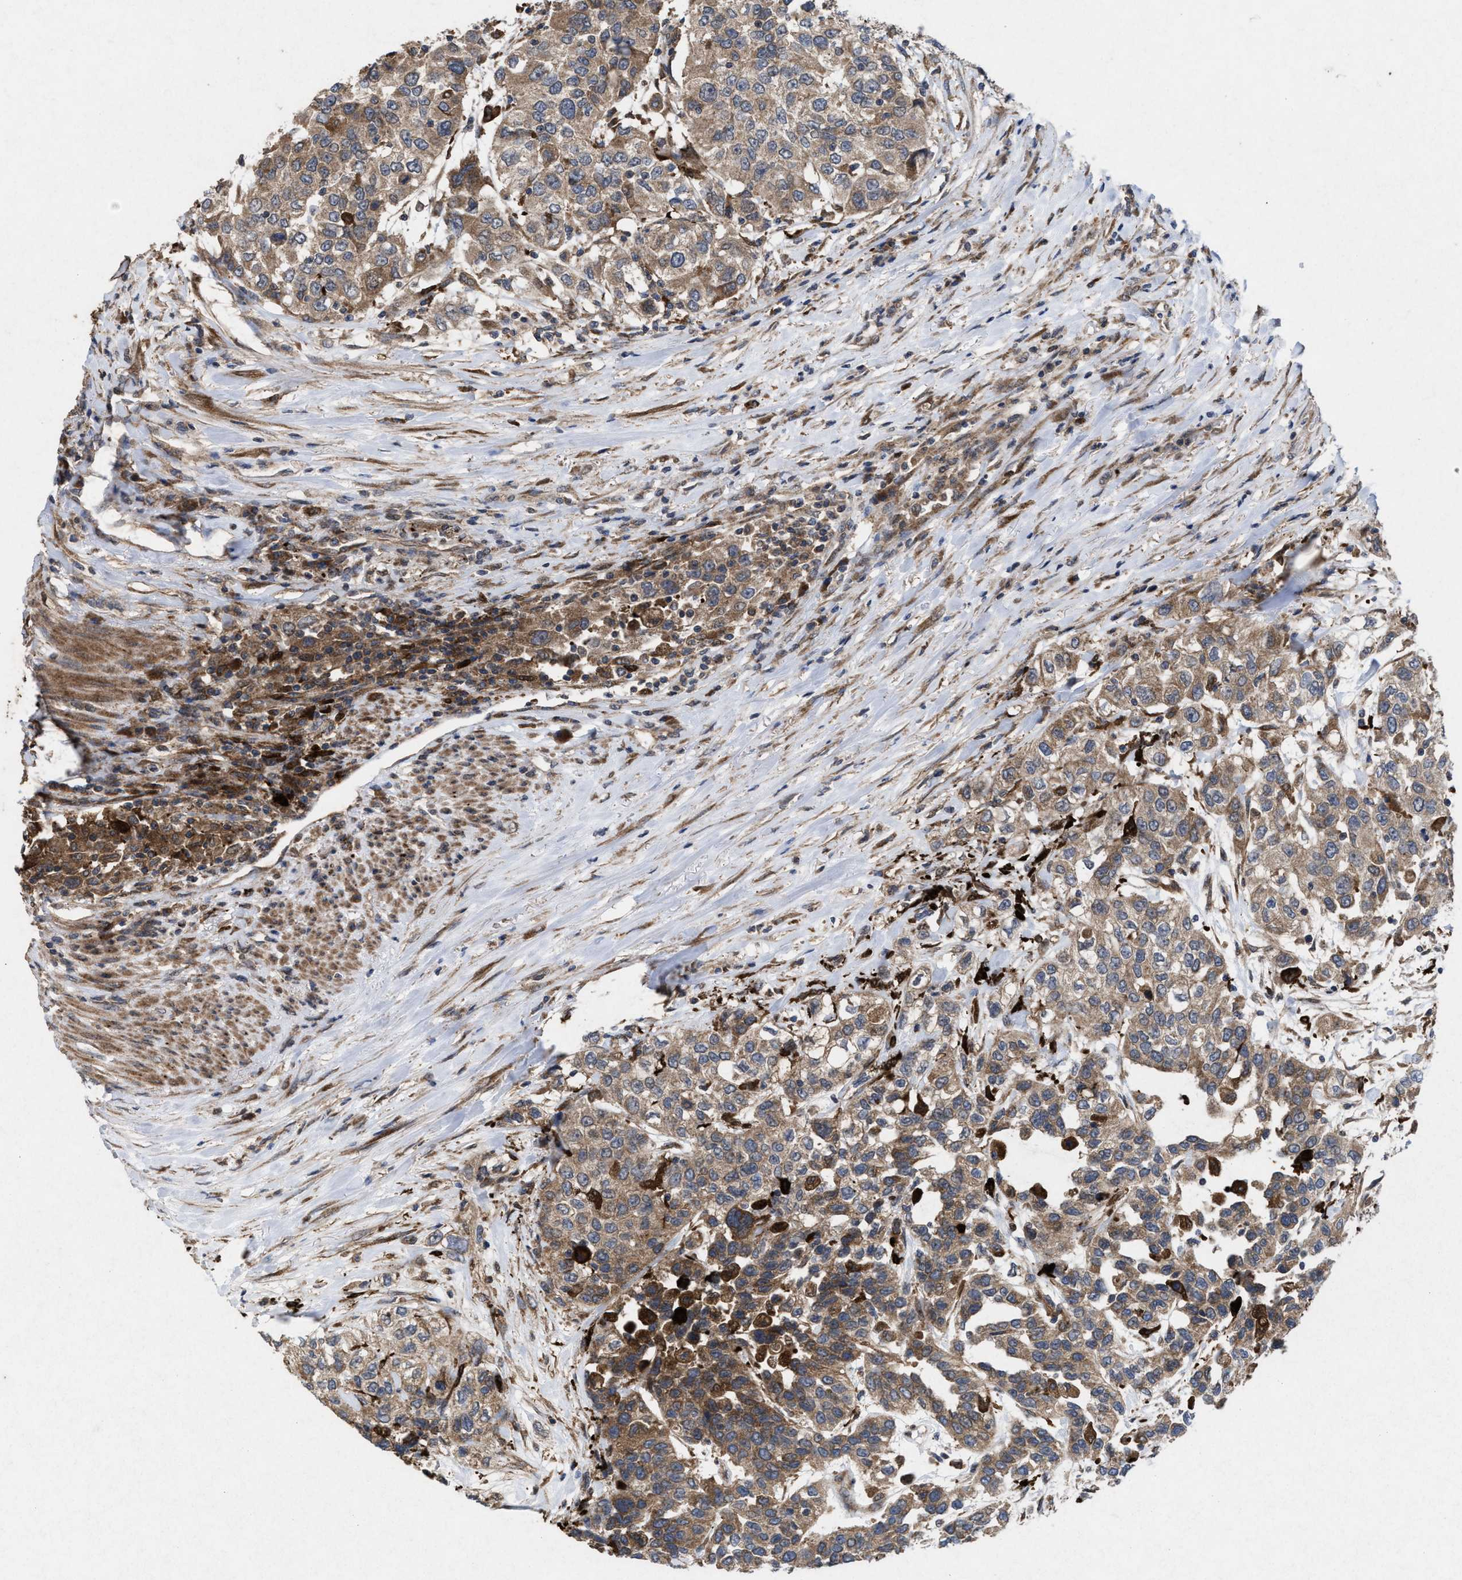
{"staining": {"intensity": "moderate", "quantity": ">75%", "location": "cytoplasmic/membranous"}, "tissue": "urothelial cancer", "cell_type": "Tumor cells", "image_type": "cancer", "snomed": [{"axis": "morphology", "description": "Urothelial carcinoma, High grade"}, {"axis": "topography", "description": "Urinary bladder"}], "caption": "Approximately >75% of tumor cells in urothelial carcinoma (high-grade) reveal moderate cytoplasmic/membranous protein positivity as visualized by brown immunohistochemical staining.", "gene": "MSI2", "patient": {"sex": "female", "age": 80}}